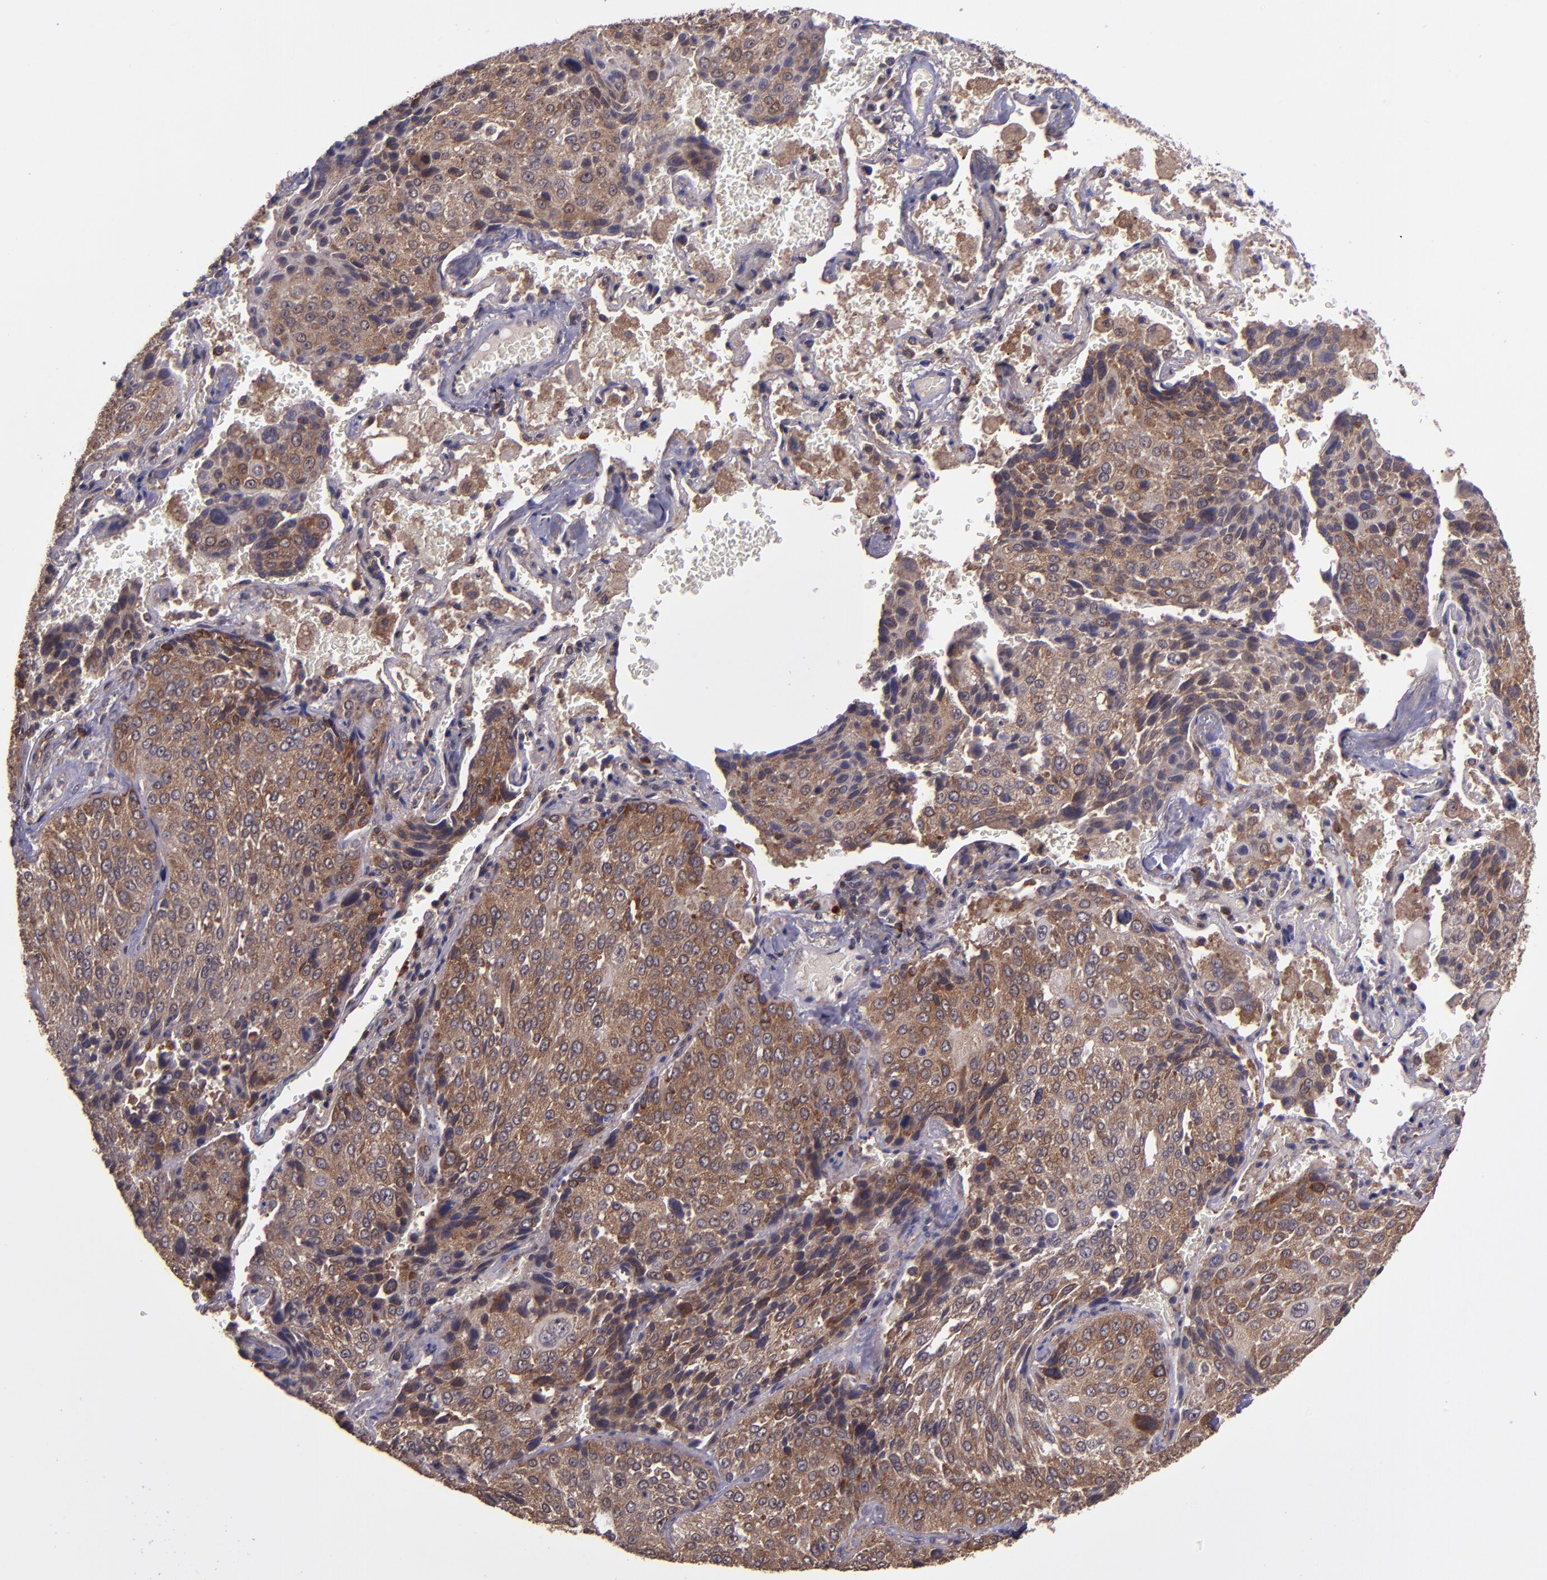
{"staining": {"intensity": "strong", "quantity": ">75%", "location": "cytoplasmic/membranous"}, "tissue": "lung cancer", "cell_type": "Tumor cells", "image_type": "cancer", "snomed": [{"axis": "morphology", "description": "Squamous cell carcinoma, NOS"}, {"axis": "topography", "description": "Lung"}], "caption": "High-magnification brightfield microscopy of lung squamous cell carcinoma stained with DAB (brown) and counterstained with hematoxylin (blue). tumor cells exhibit strong cytoplasmic/membranous staining is seen in approximately>75% of cells.", "gene": "USP51", "patient": {"sex": "male", "age": 54}}